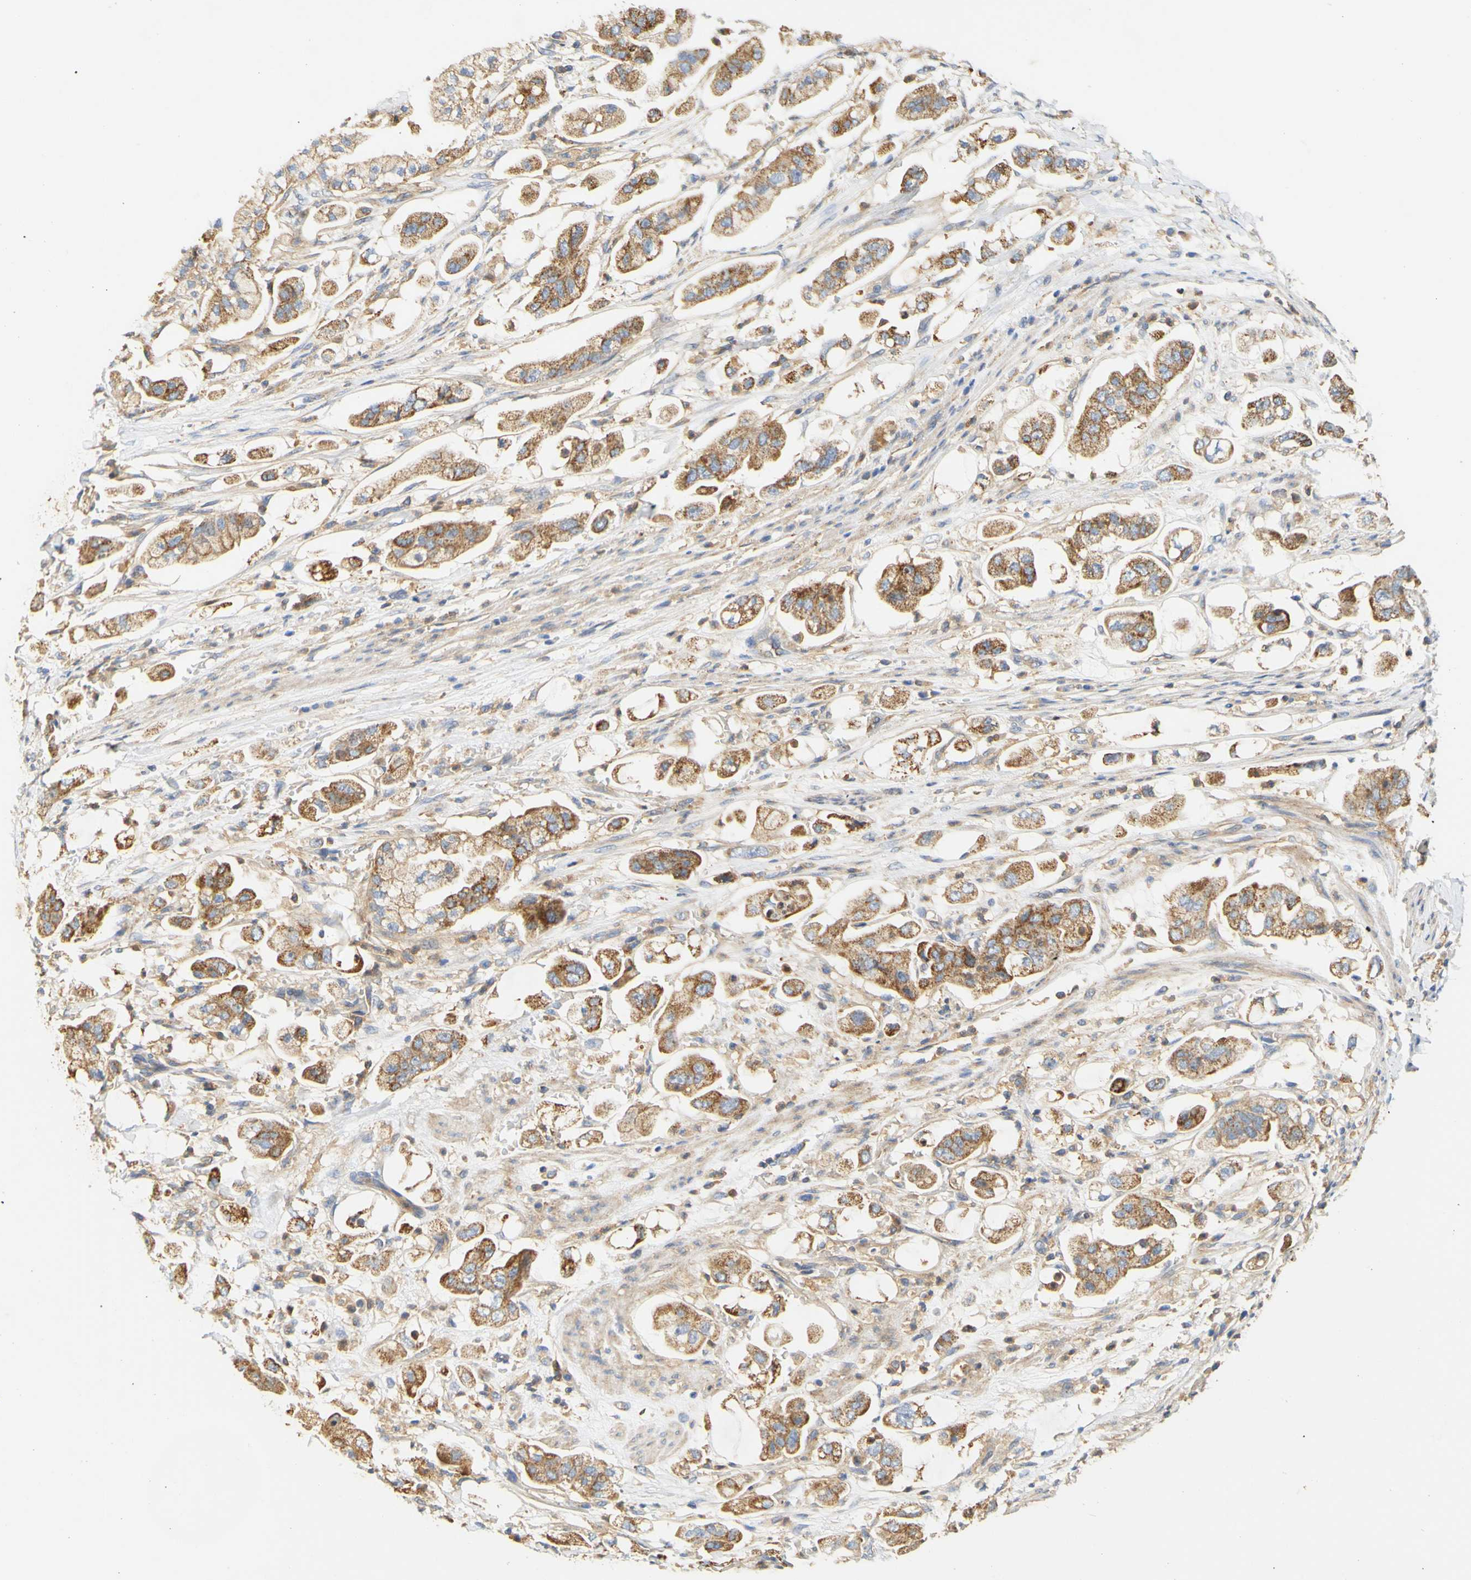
{"staining": {"intensity": "moderate", "quantity": ">75%", "location": "cytoplasmic/membranous"}, "tissue": "stomach cancer", "cell_type": "Tumor cells", "image_type": "cancer", "snomed": [{"axis": "morphology", "description": "Adenocarcinoma, NOS"}, {"axis": "topography", "description": "Stomach"}], "caption": "The histopathology image exhibits immunohistochemical staining of stomach cancer. There is moderate cytoplasmic/membranous positivity is seen in approximately >75% of tumor cells.", "gene": "PCDH7", "patient": {"sex": "male", "age": 62}}